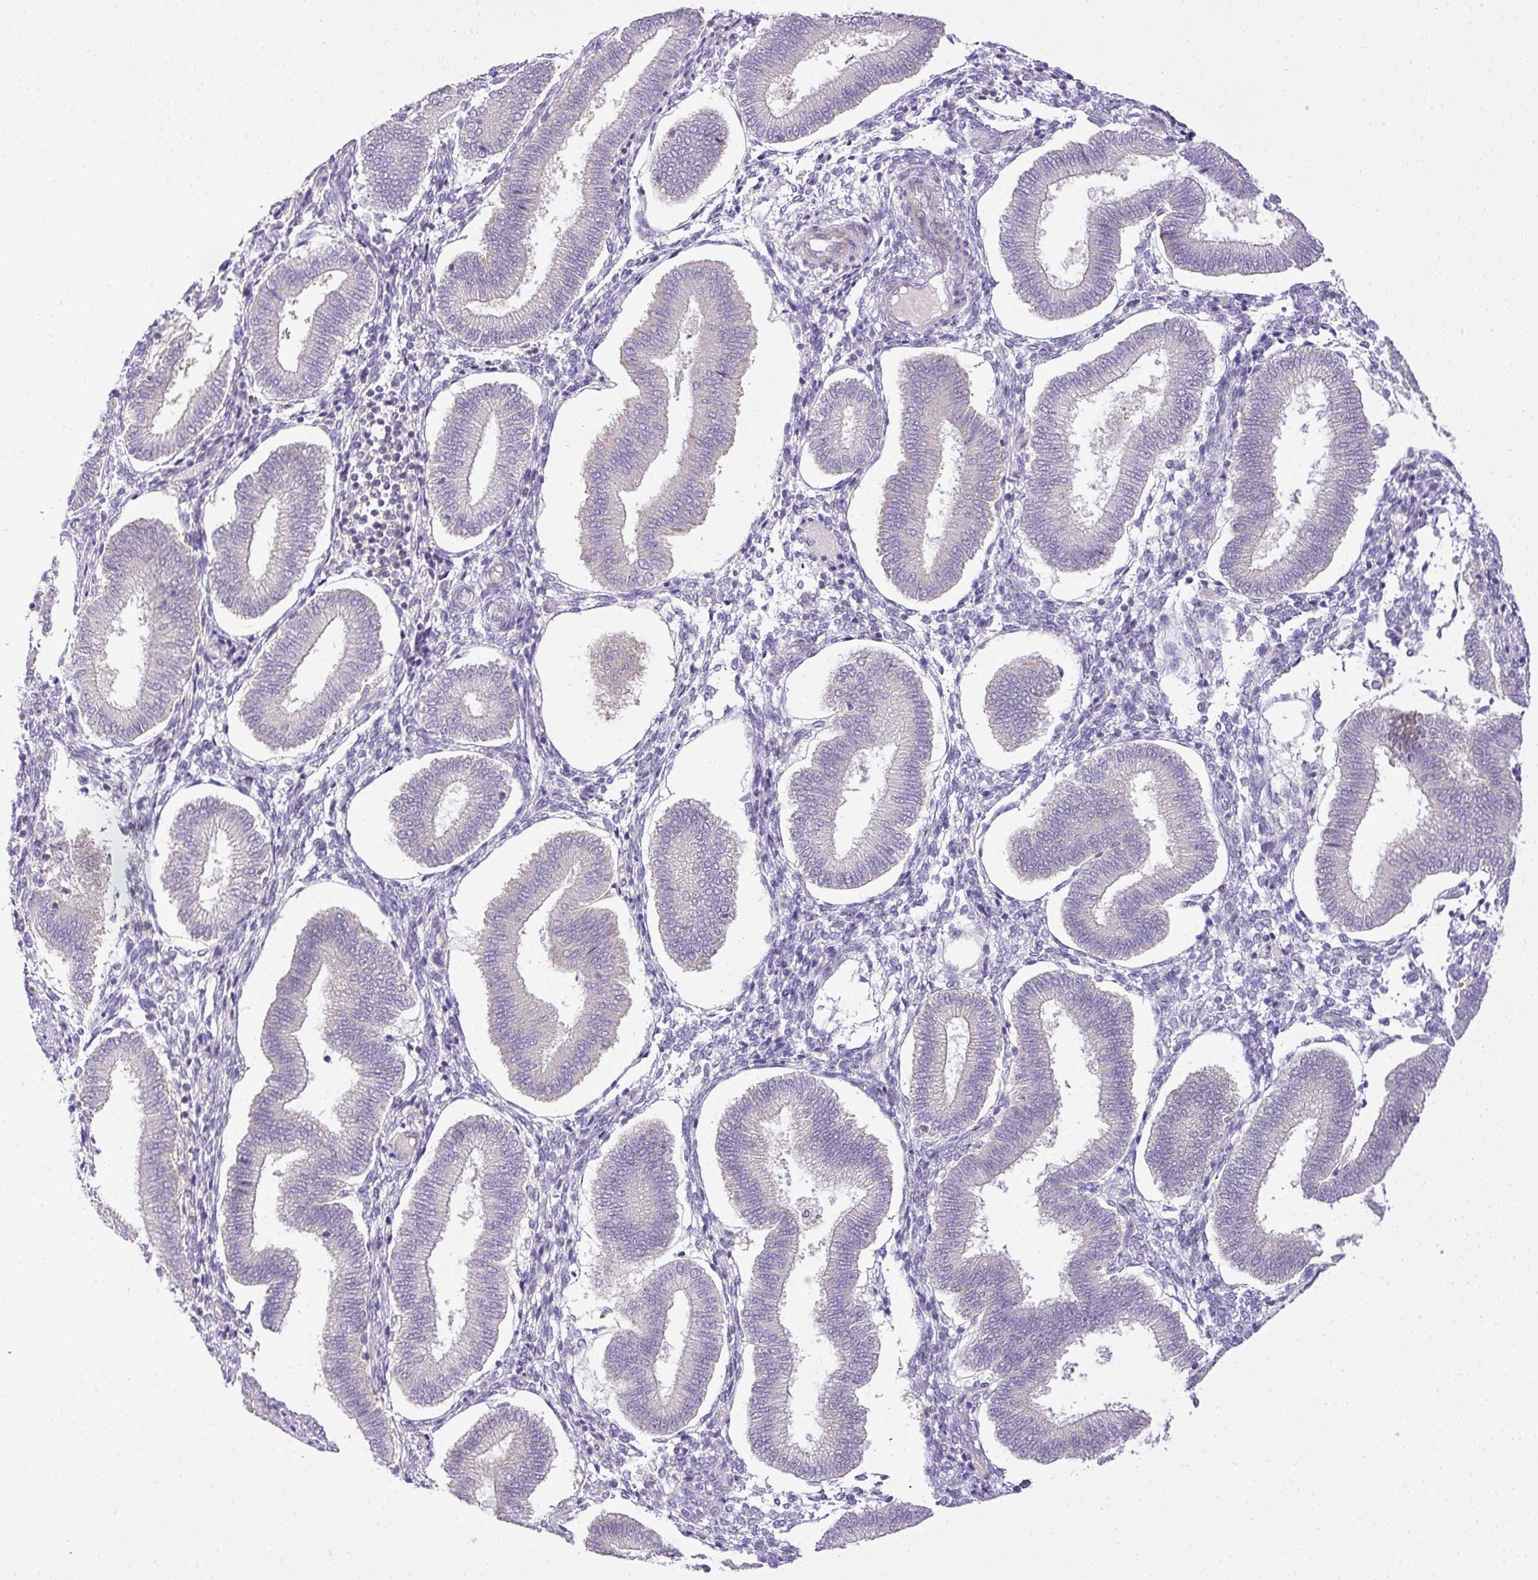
{"staining": {"intensity": "negative", "quantity": "none", "location": "none"}, "tissue": "endometrium", "cell_type": "Cells in endometrial stroma", "image_type": "normal", "snomed": [{"axis": "morphology", "description": "Normal tissue, NOS"}, {"axis": "topography", "description": "Endometrium"}], "caption": "Endometrium was stained to show a protein in brown. There is no significant expression in cells in endometrial stroma. (DAB (3,3'-diaminobenzidine) immunohistochemistry with hematoxylin counter stain).", "gene": "HOXC13", "patient": {"sex": "female", "age": 39}}